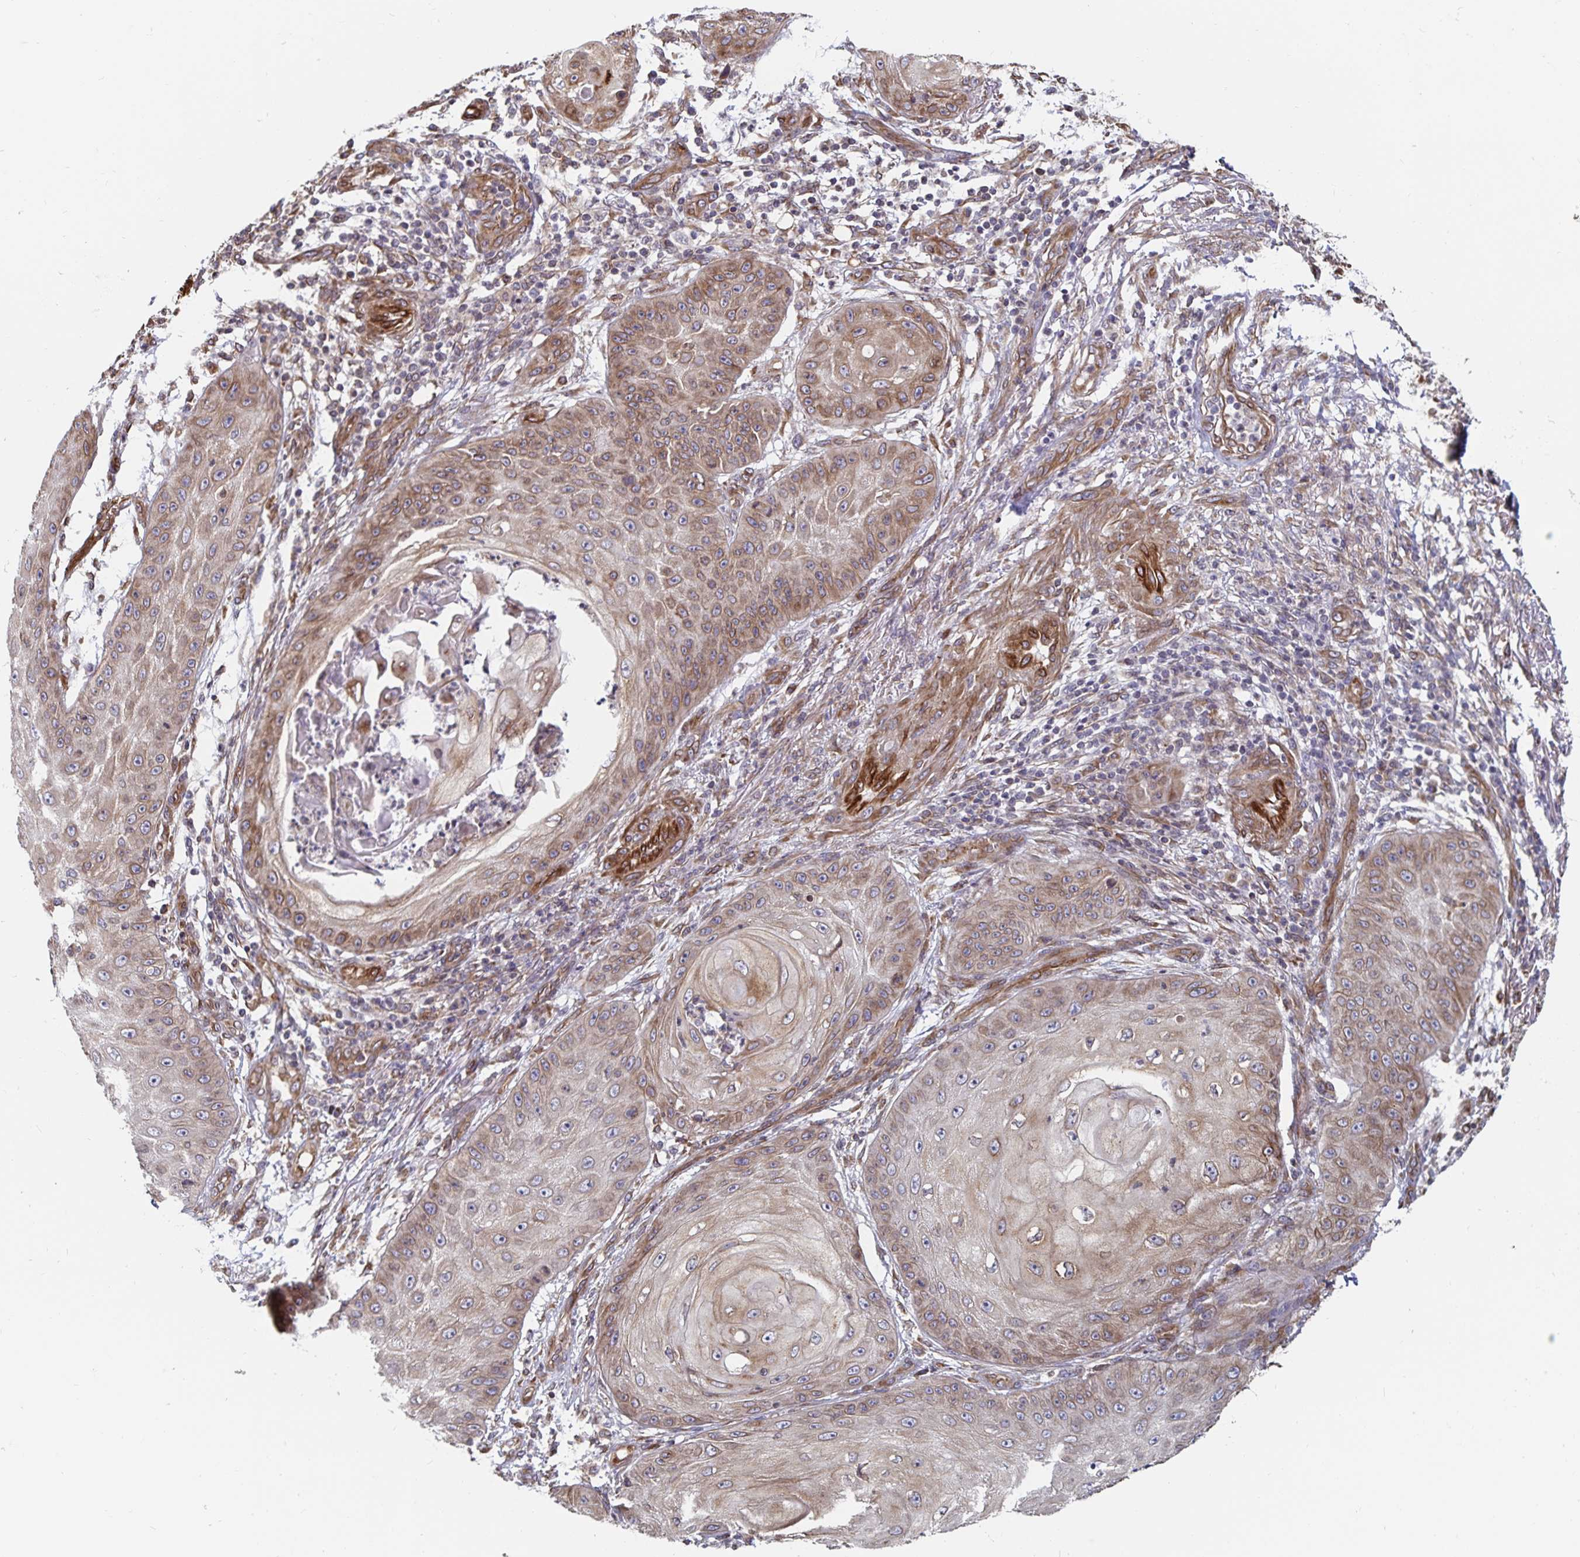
{"staining": {"intensity": "weak", "quantity": "25%-75%", "location": "cytoplasmic/membranous"}, "tissue": "skin cancer", "cell_type": "Tumor cells", "image_type": "cancer", "snomed": [{"axis": "morphology", "description": "Squamous cell carcinoma, NOS"}, {"axis": "topography", "description": "Skin"}], "caption": "There is low levels of weak cytoplasmic/membranous positivity in tumor cells of skin cancer (squamous cell carcinoma), as demonstrated by immunohistochemical staining (brown color).", "gene": "BCAP29", "patient": {"sex": "male", "age": 70}}